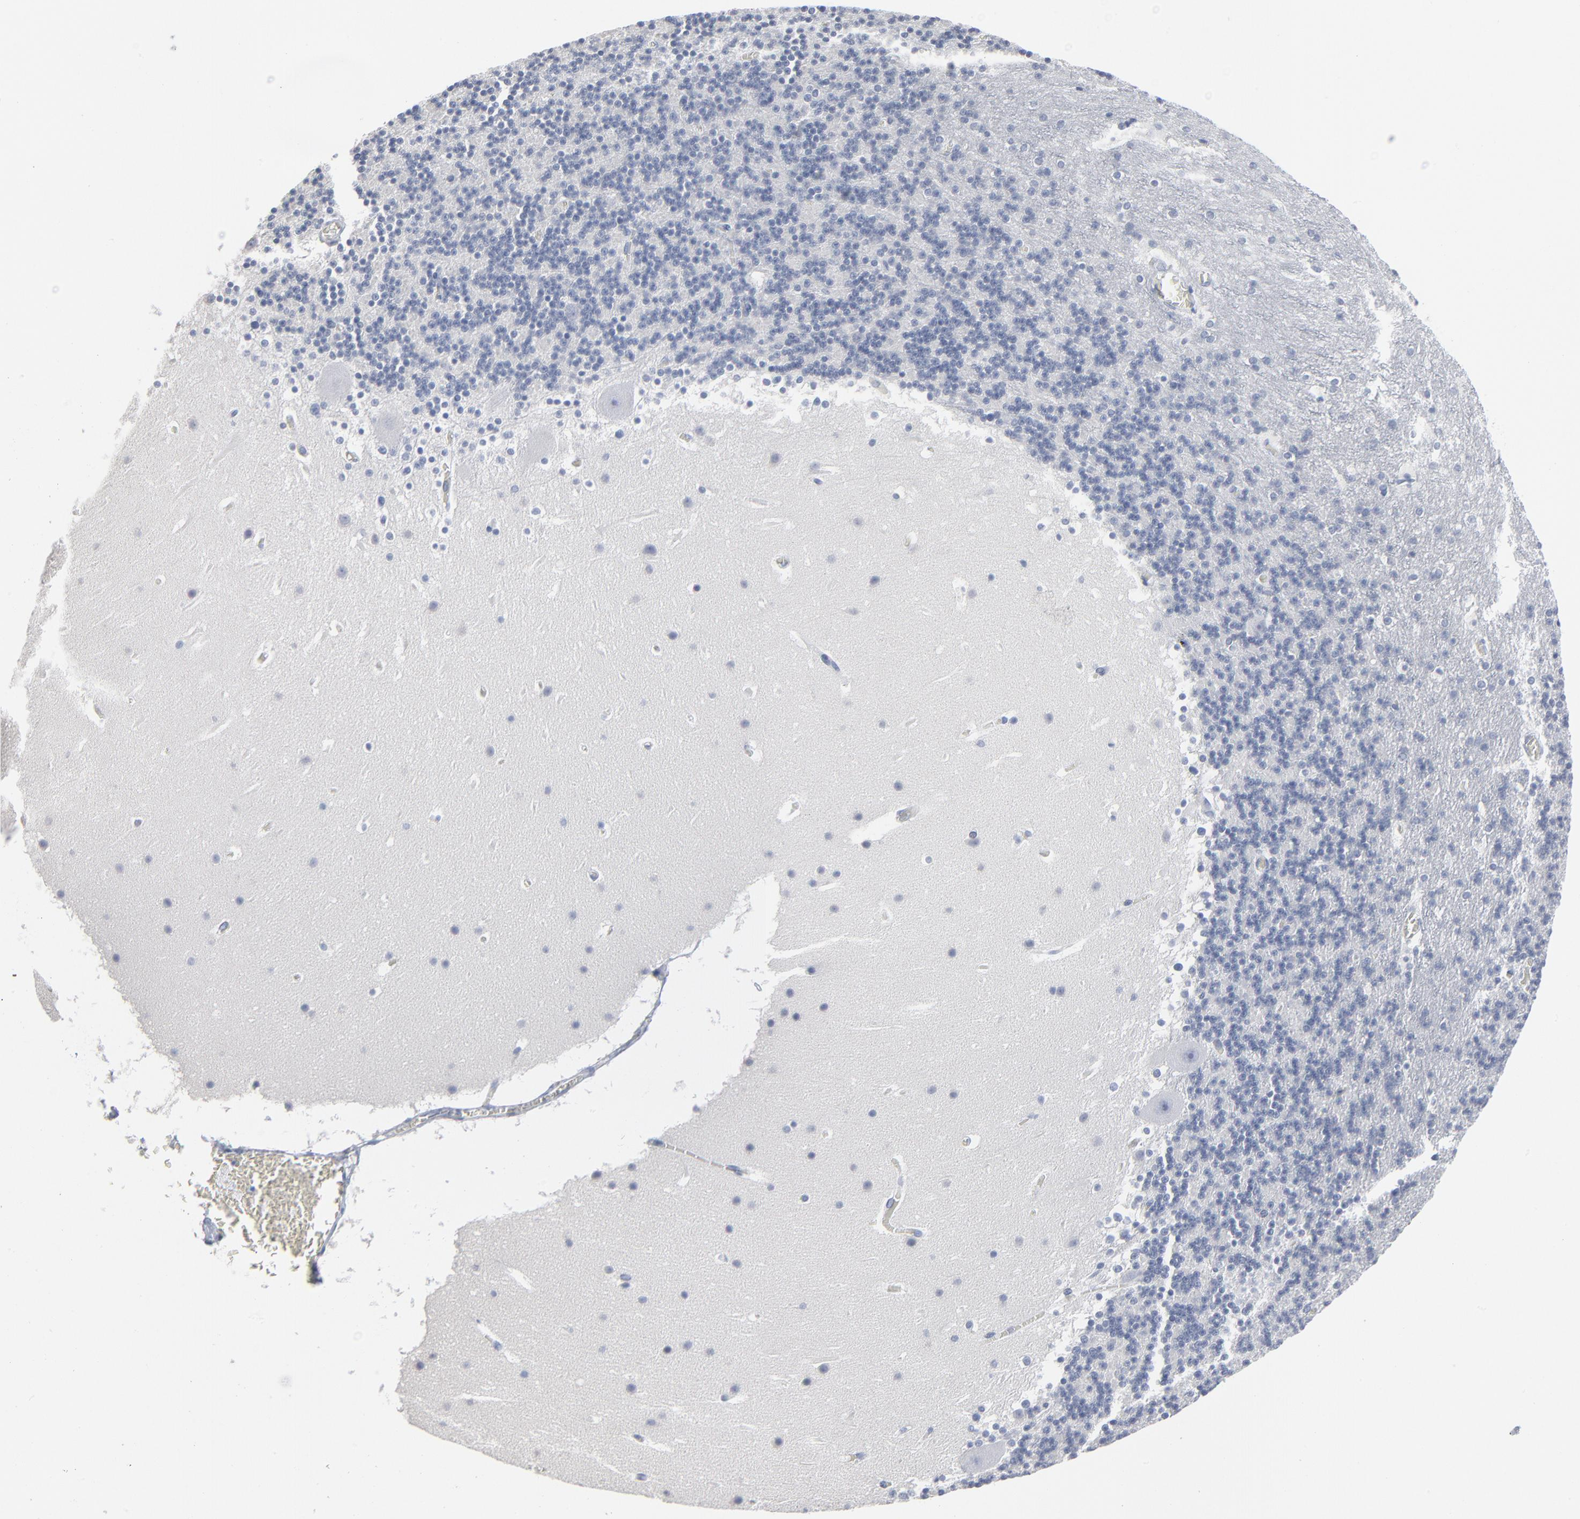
{"staining": {"intensity": "negative", "quantity": "none", "location": "none"}, "tissue": "cerebellum", "cell_type": "Cells in granular layer", "image_type": "normal", "snomed": [{"axis": "morphology", "description": "Normal tissue, NOS"}, {"axis": "topography", "description": "Cerebellum"}], "caption": "Photomicrograph shows no significant protein staining in cells in granular layer of normal cerebellum. (Stains: DAB immunohistochemistry with hematoxylin counter stain, Microscopy: brightfield microscopy at high magnification).", "gene": "PAGE1", "patient": {"sex": "male", "age": 45}}